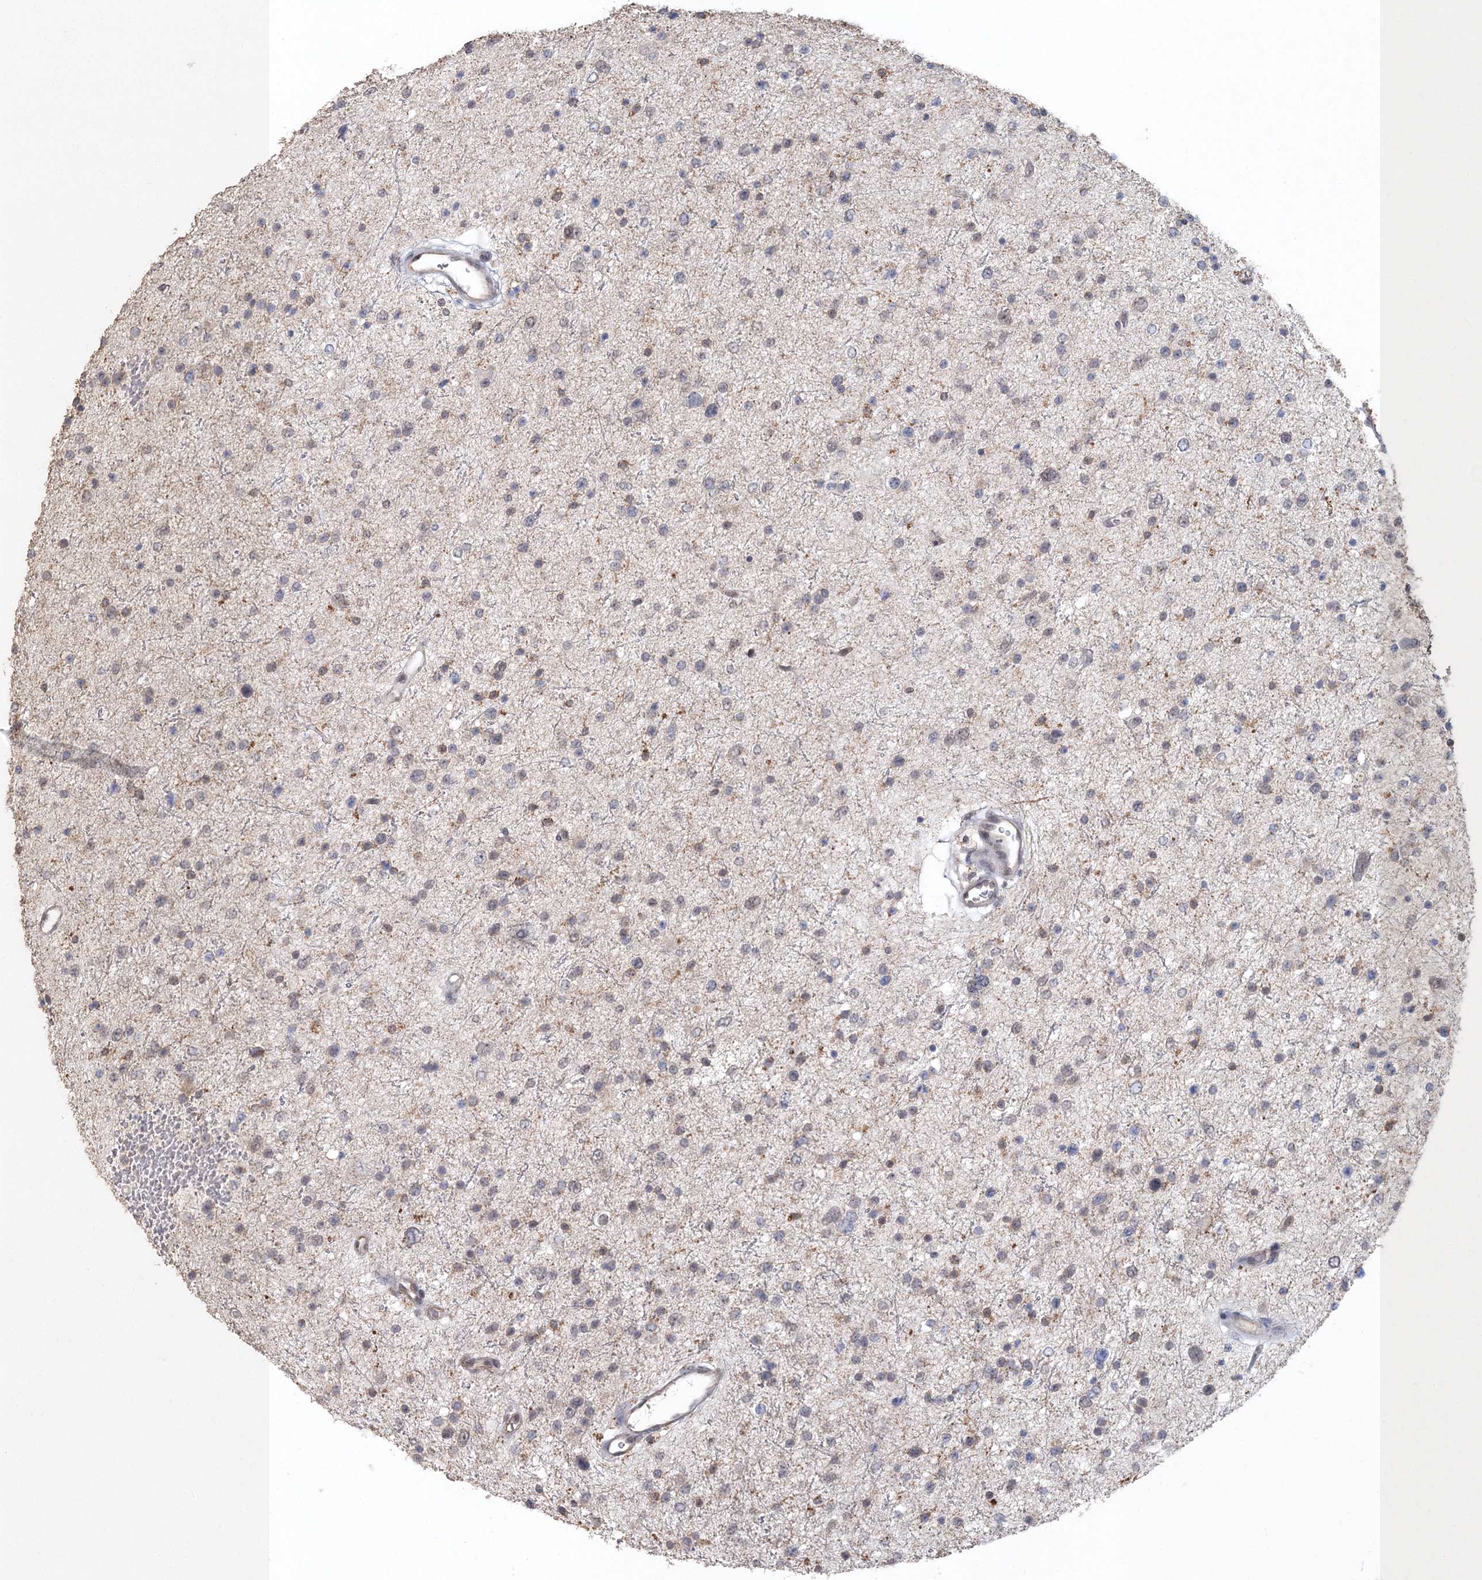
{"staining": {"intensity": "weak", "quantity": "<25%", "location": "cytoplasmic/membranous"}, "tissue": "glioma", "cell_type": "Tumor cells", "image_type": "cancer", "snomed": [{"axis": "morphology", "description": "Glioma, malignant, Low grade"}, {"axis": "topography", "description": "Brain"}], "caption": "The histopathology image displays no staining of tumor cells in low-grade glioma (malignant).", "gene": "UIMC1", "patient": {"sex": "female", "age": 37}}